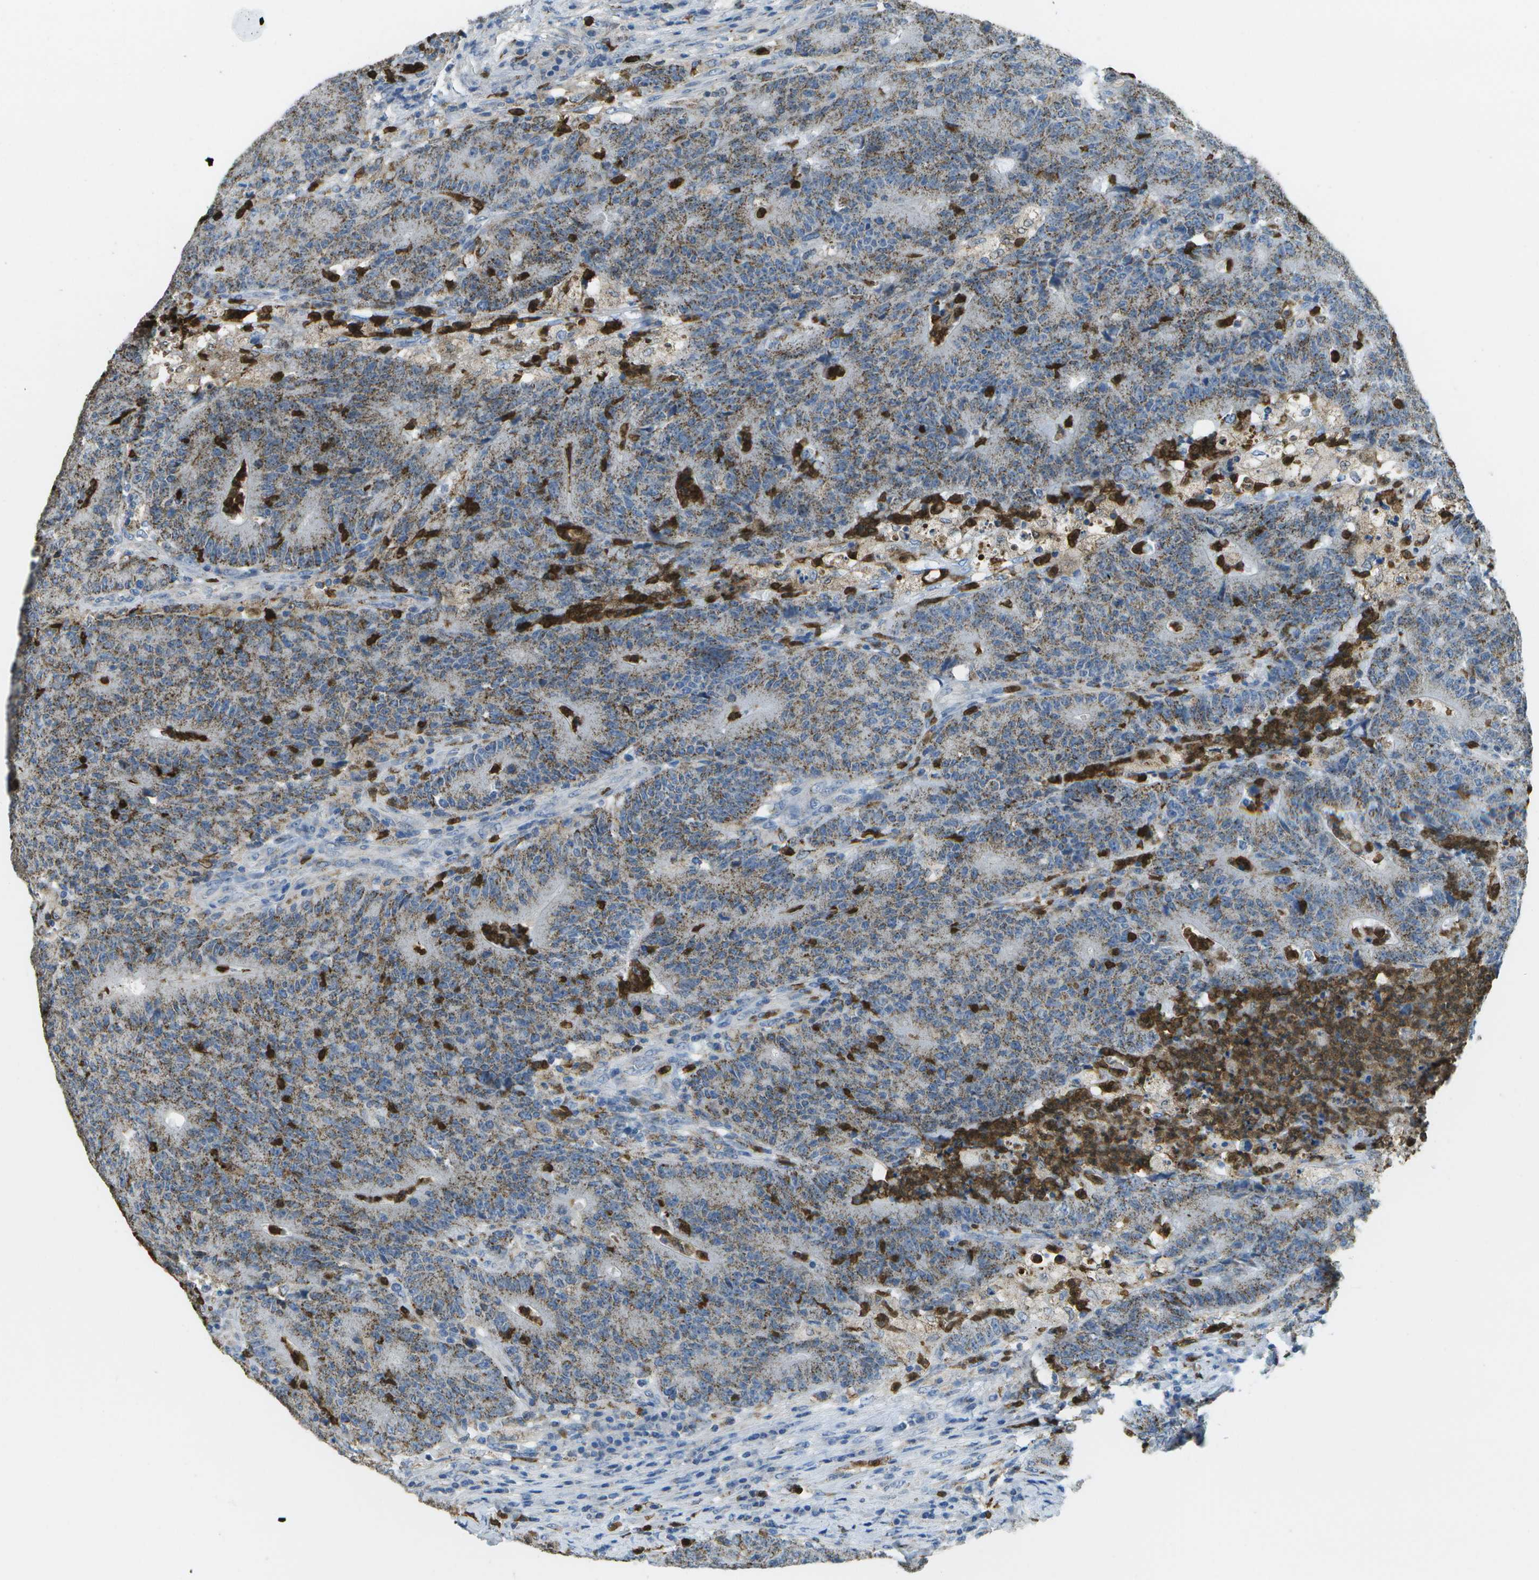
{"staining": {"intensity": "moderate", "quantity": "25%-75%", "location": "cytoplasmic/membranous"}, "tissue": "colorectal cancer", "cell_type": "Tumor cells", "image_type": "cancer", "snomed": [{"axis": "morphology", "description": "Normal tissue, NOS"}, {"axis": "morphology", "description": "Adenocarcinoma, NOS"}, {"axis": "topography", "description": "Colon"}], "caption": "The histopathology image reveals a brown stain indicating the presence of a protein in the cytoplasmic/membranous of tumor cells in colorectal adenocarcinoma. The staining was performed using DAB to visualize the protein expression in brown, while the nuclei were stained in blue with hematoxylin (Magnification: 20x).", "gene": "CACHD1", "patient": {"sex": "female", "age": 75}}